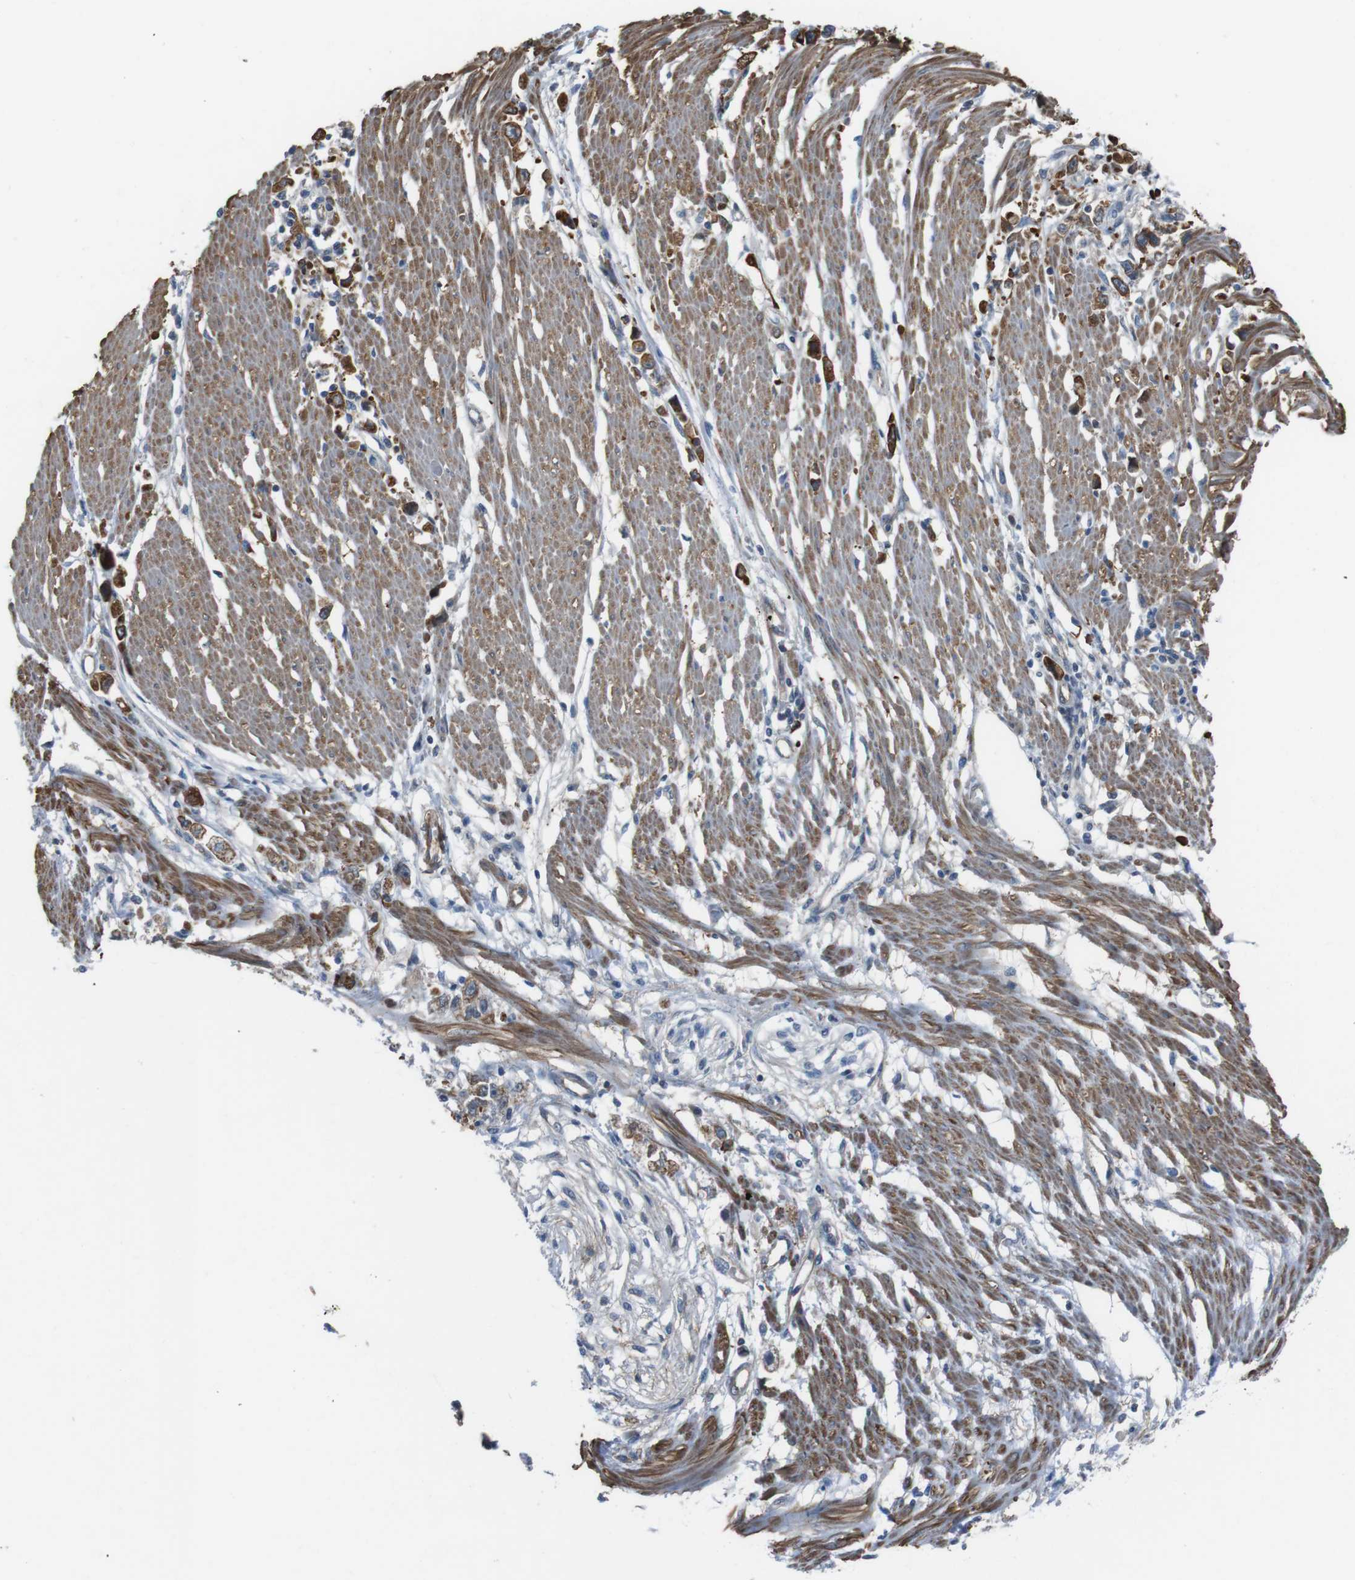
{"staining": {"intensity": "strong", "quantity": ">75%", "location": "cytoplasmic/membranous"}, "tissue": "stomach cancer", "cell_type": "Tumor cells", "image_type": "cancer", "snomed": [{"axis": "morphology", "description": "Adenocarcinoma, NOS"}, {"axis": "topography", "description": "Stomach"}], "caption": "Immunohistochemistry staining of stomach adenocarcinoma, which demonstrates high levels of strong cytoplasmic/membranous expression in approximately >75% of tumor cells indicating strong cytoplasmic/membranous protein expression. The staining was performed using DAB (brown) for protein detection and nuclei were counterstained in hematoxylin (blue).", "gene": "FAM174B", "patient": {"sex": "female", "age": 59}}